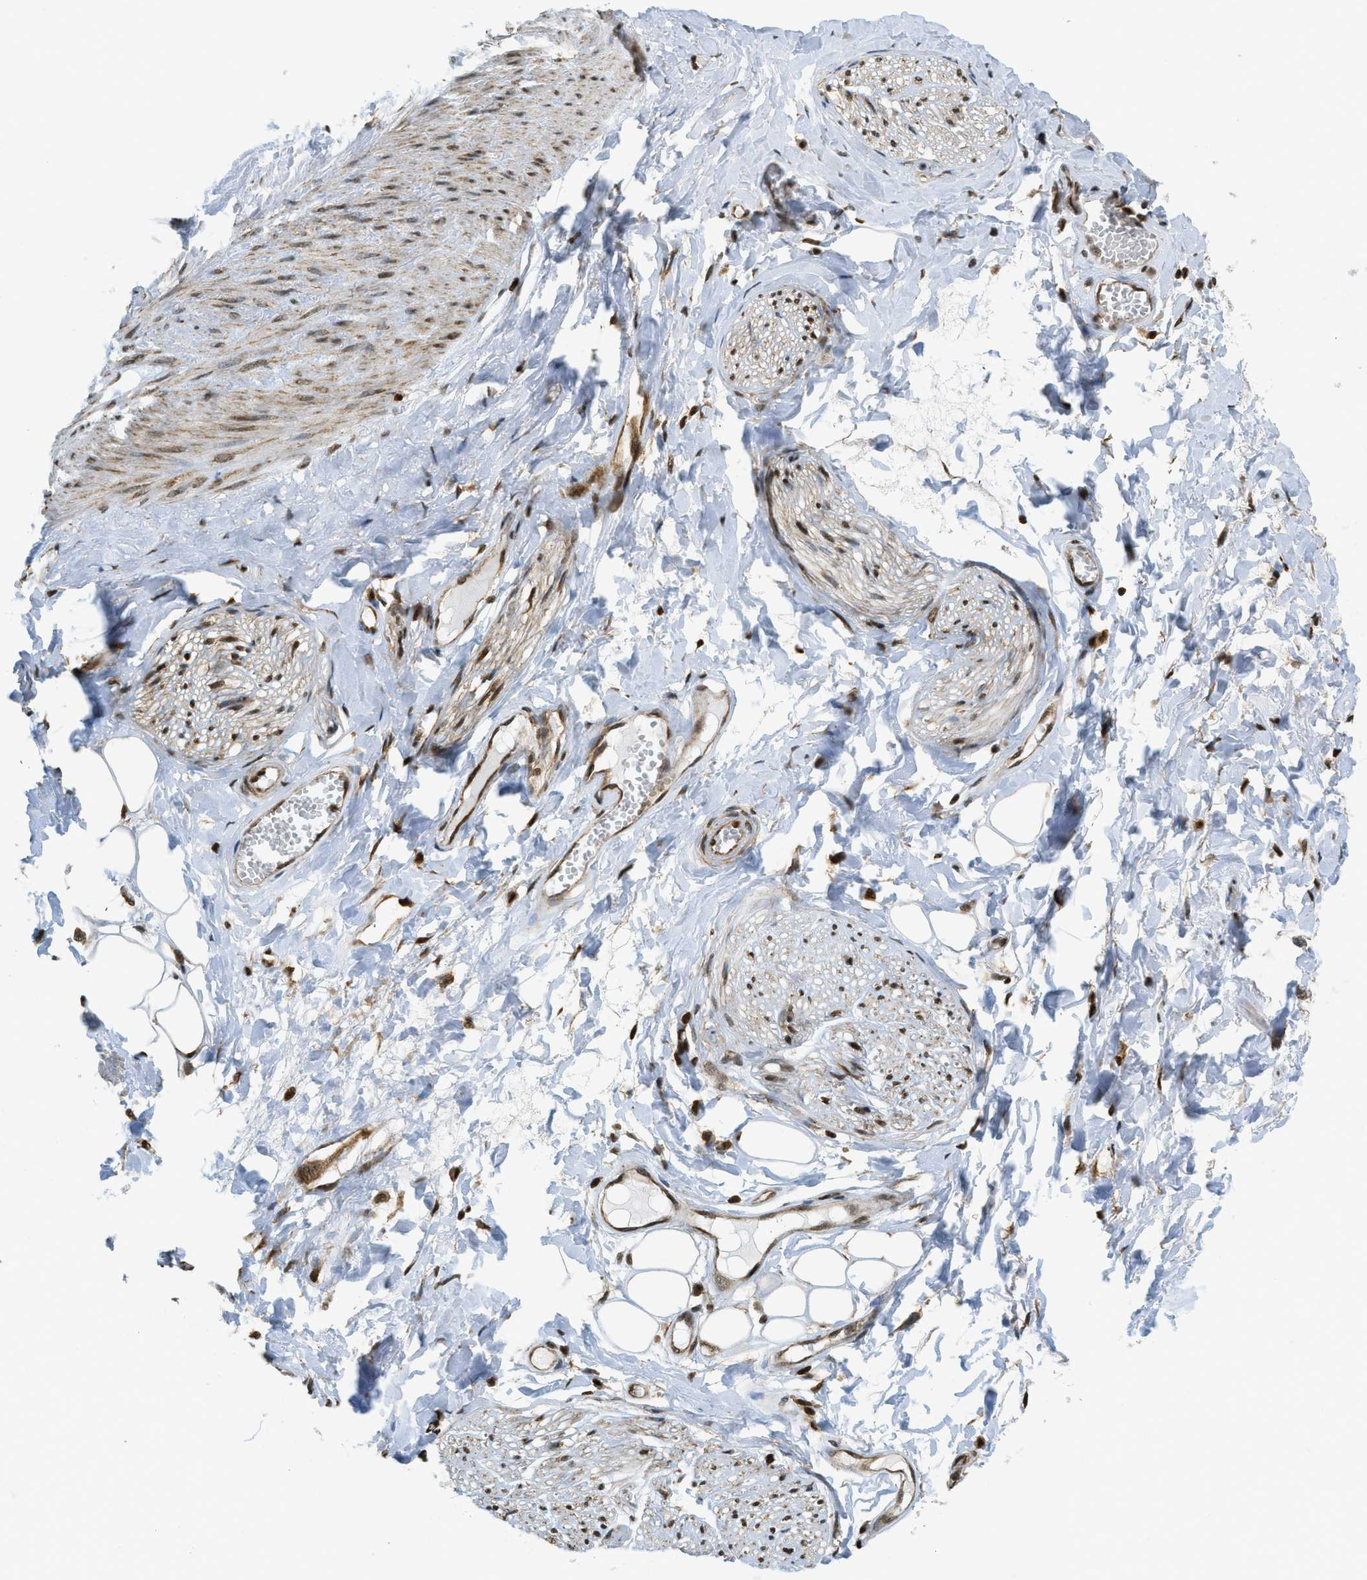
{"staining": {"intensity": "strong", "quantity": ">75%", "location": "cytoplasmic/membranous,nuclear"}, "tissue": "adipose tissue", "cell_type": "Adipocytes", "image_type": "normal", "snomed": [{"axis": "morphology", "description": "Normal tissue, NOS"}, {"axis": "morphology", "description": "Inflammation, NOS"}, {"axis": "topography", "description": "Salivary gland"}, {"axis": "topography", "description": "Peripheral nerve tissue"}], "caption": "Immunohistochemical staining of benign adipose tissue reveals high levels of strong cytoplasmic/membranous,nuclear positivity in about >75% of adipocytes.", "gene": "TNPO1", "patient": {"sex": "female", "age": 75}}